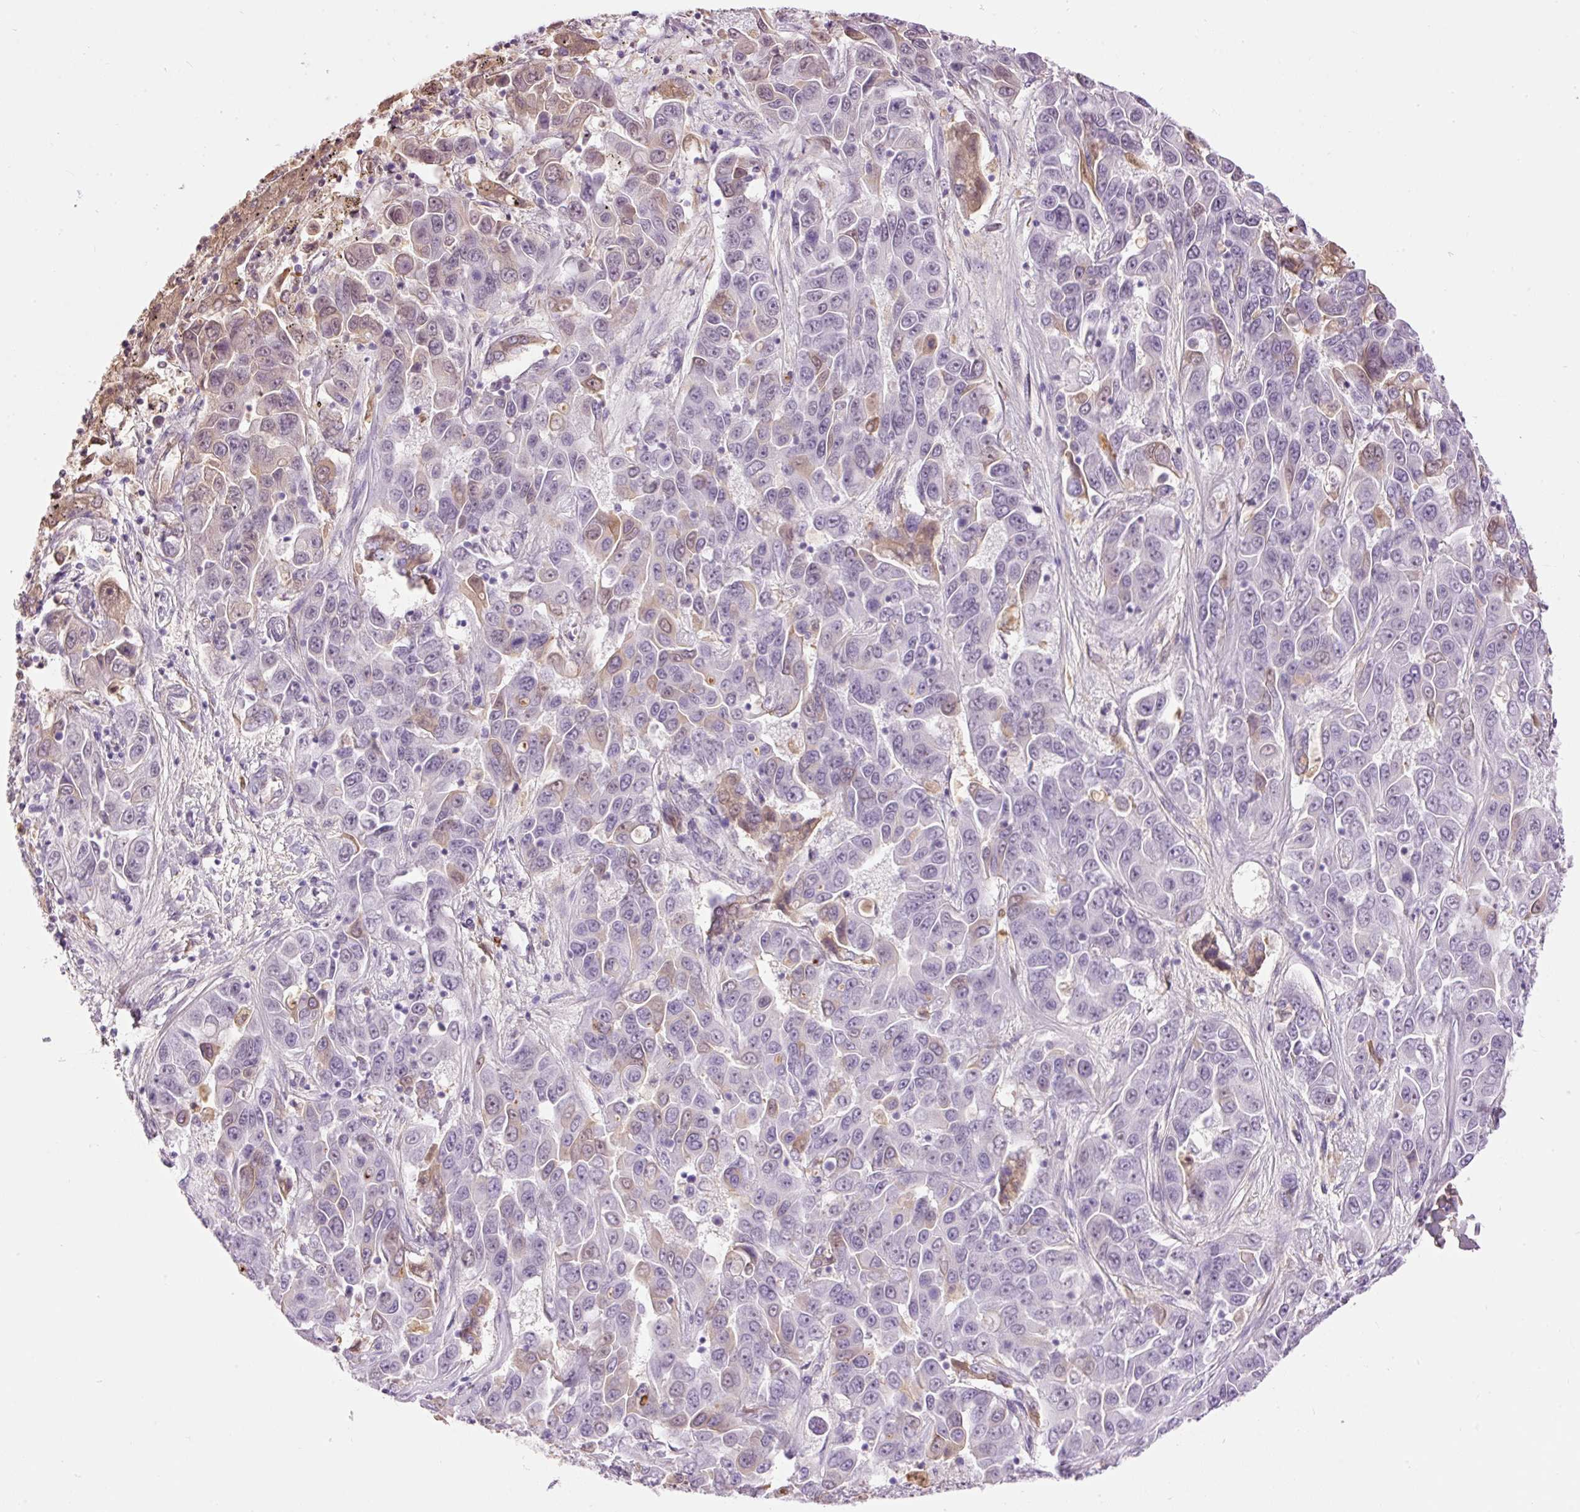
{"staining": {"intensity": "moderate", "quantity": "<25%", "location": "cytoplasmic/membranous,nuclear"}, "tissue": "liver cancer", "cell_type": "Tumor cells", "image_type": "cancer", "snomed": [{"axis": "morphology", "description": "Cholangiocarcinoma"}, {"axis": "topography", "description": "Liver"}], "caption": "Immunohistochemistry (IHC) micrograph of liver cholangiocarcinoma stained for a protein (brown), which demonstrates low levels of moderate cytoplasmic/membranous and nuclear expression in approximately <25% of tumor cells.", "gene": "PRPF38B", "patient": {"sex": "female", "age": 52}}